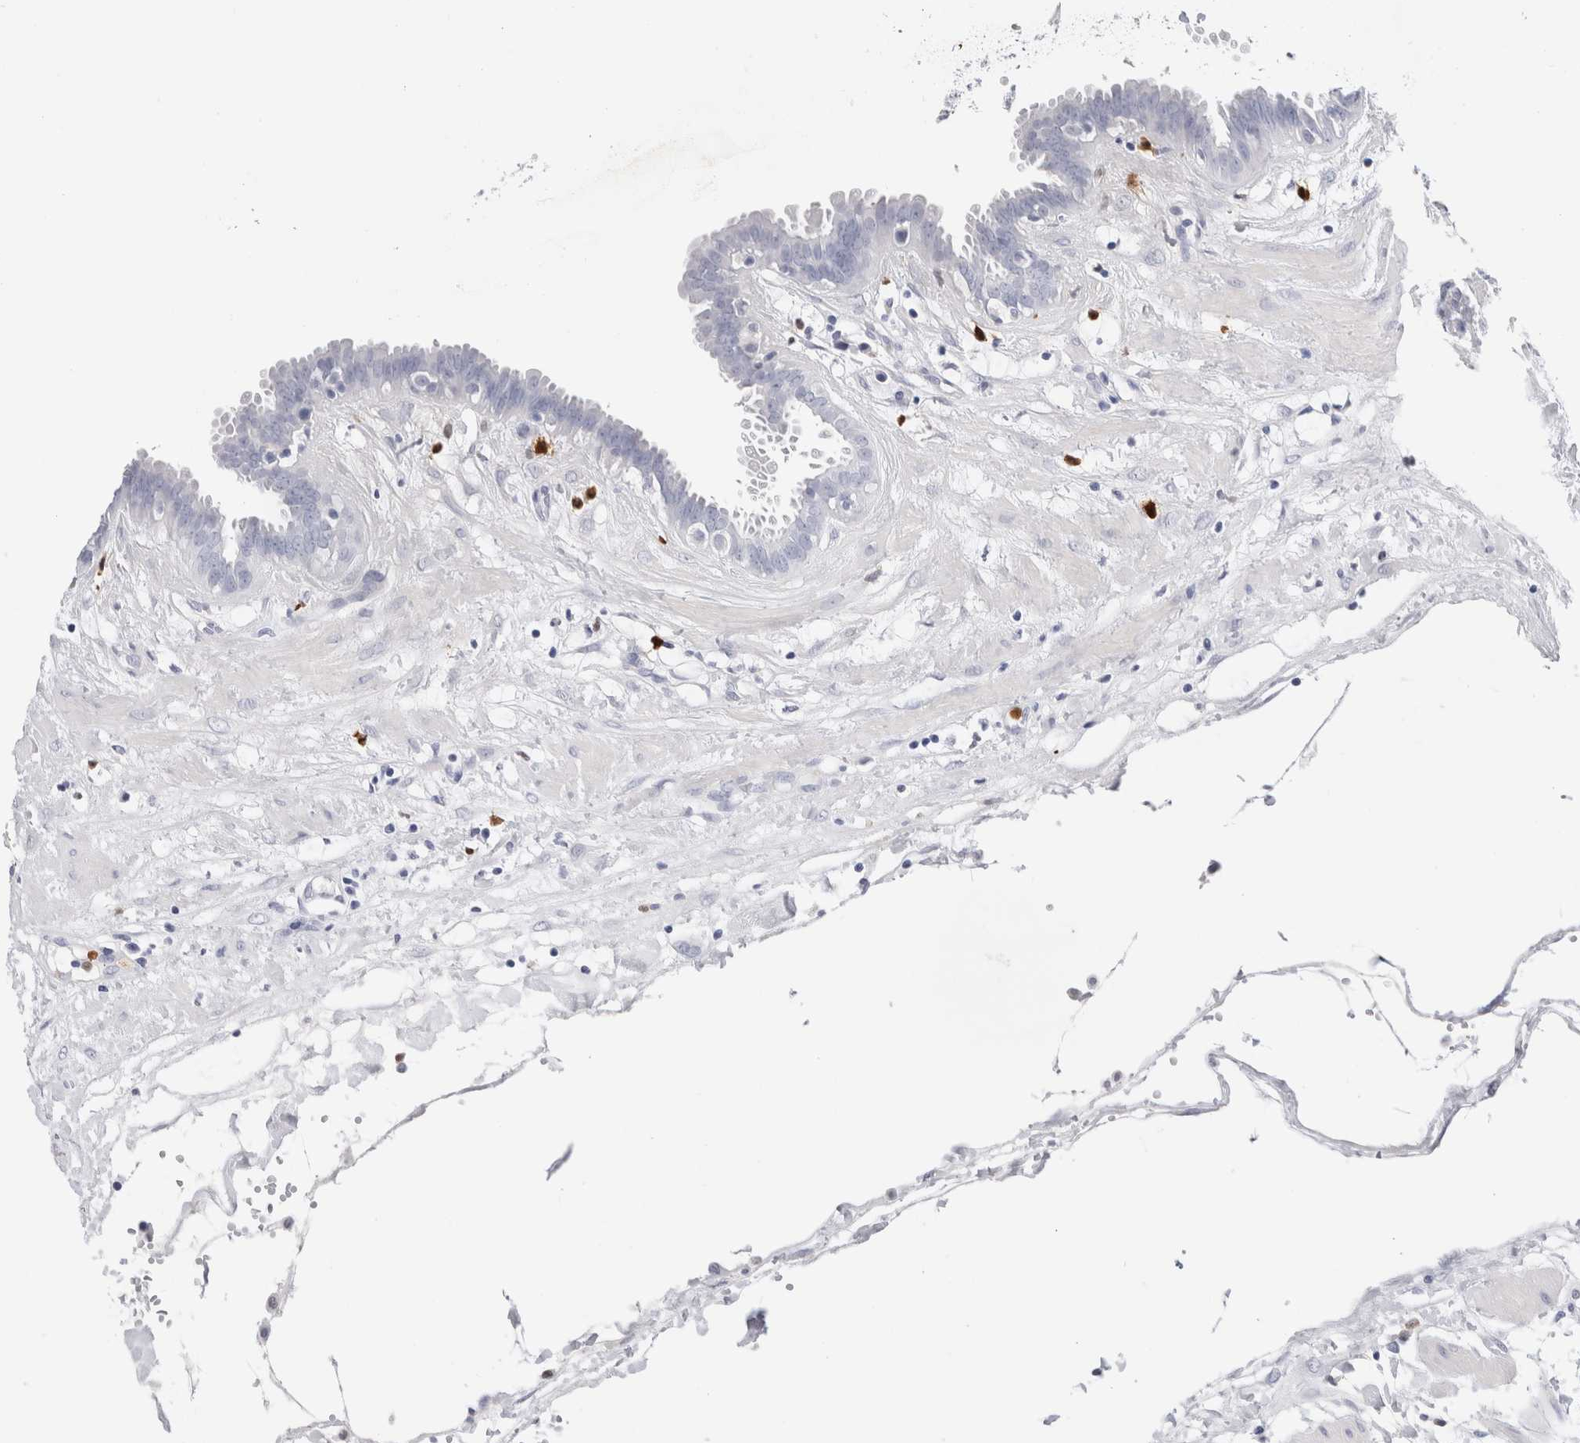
{"staining": {"intensity": "negative", "quantity": "none", "location": "none"}, "tissue": "fallopian tube", "cell_type": "Glandular cells", "image_type": "normal", "snomed": [{"axis": "morphology", "description": "Normal tissue, NOS"}, {"axis": "topography", "description": "Fallopian tube"}, {"axis": "topography", "description": "Placenta"}], "caption": "Histopathology image shows no protein expression in glandular cells of normal fallopian tube.", "gene": "SLC10A5", "patient": {"sex": "female", "age": 32}}